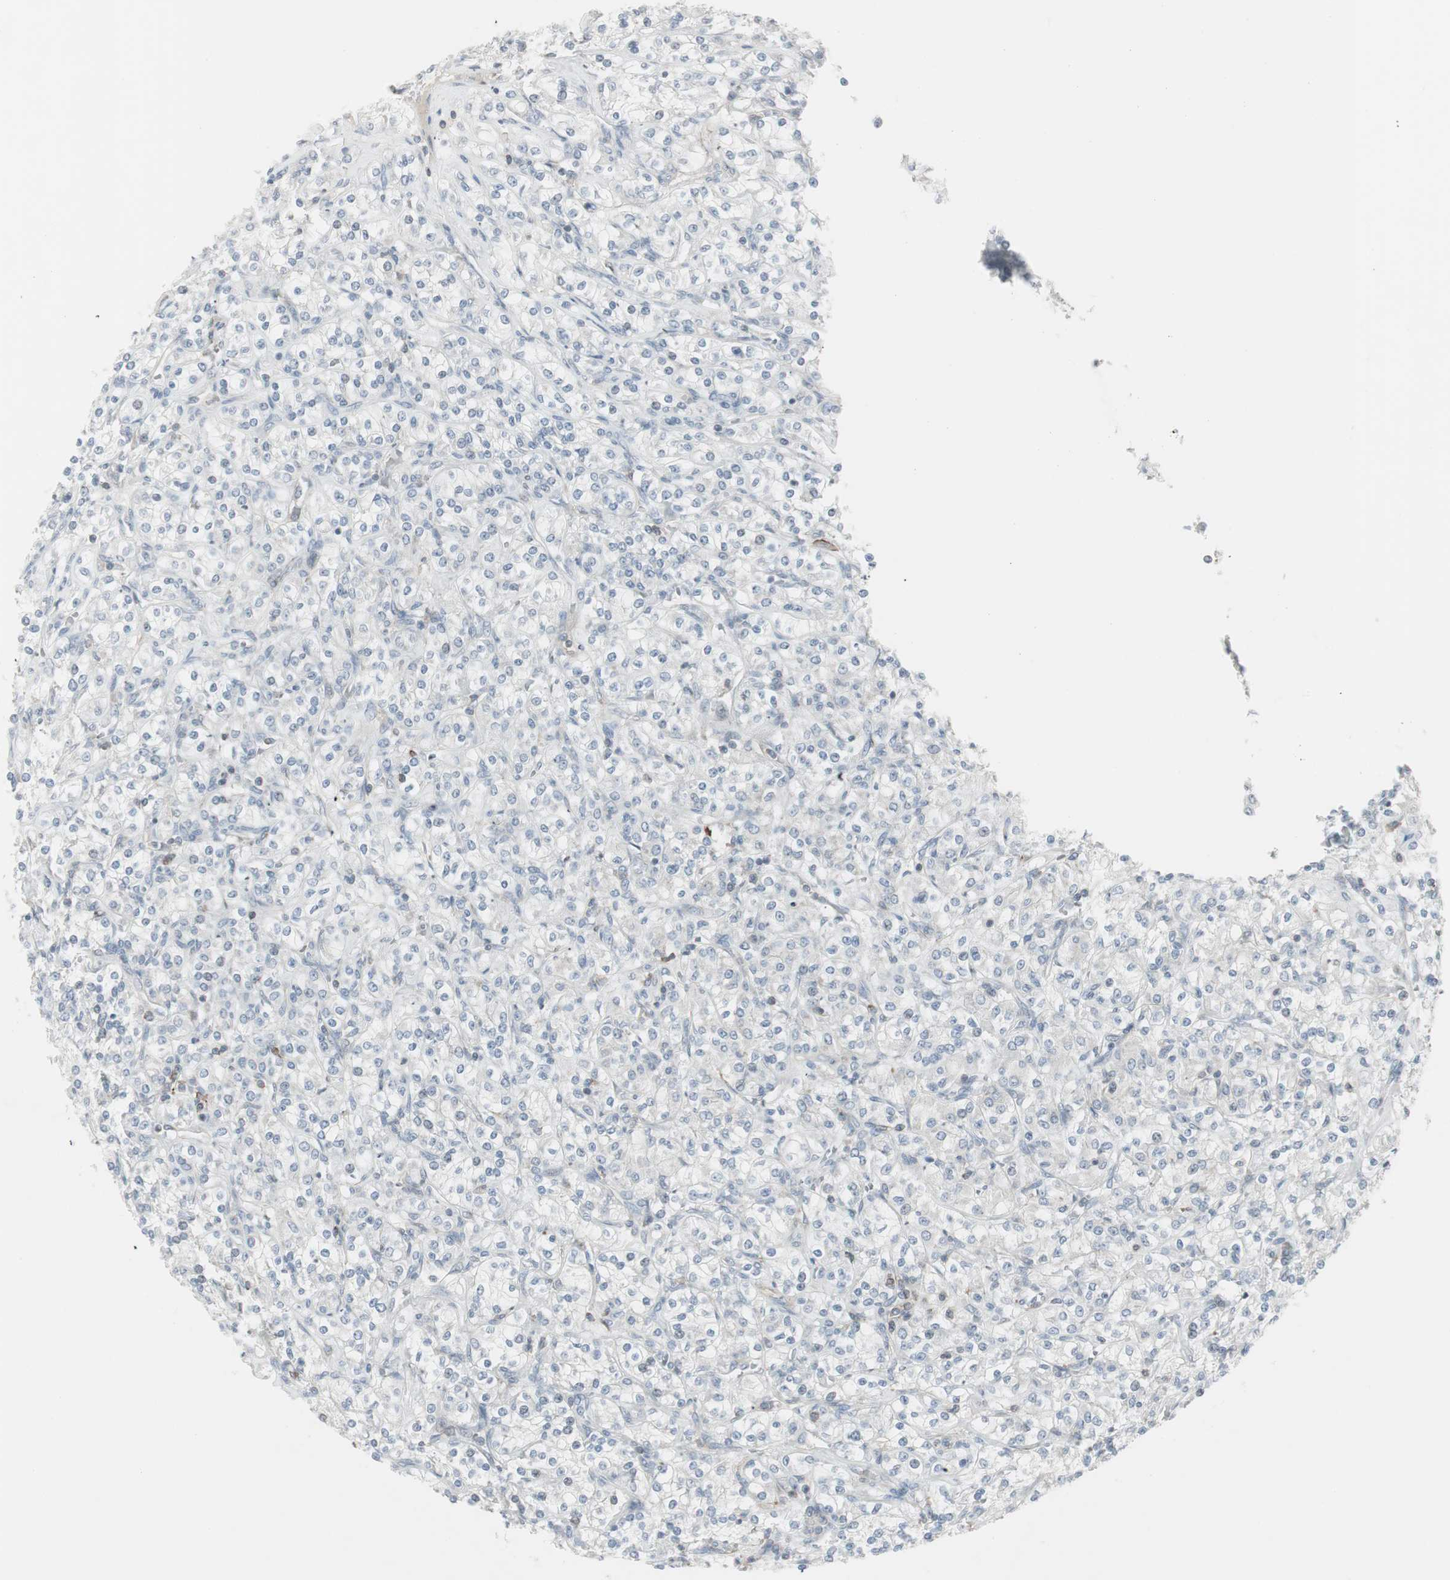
{"staining": {"intensity": "negative", "quantity": "none", "location": "none"}, "tissue": "renal cancer", "cell_type": "Tumor cells", "image_type": "cancer", "snomed": [{"axis": "morphology", "description": "Adenocarcinoma, NOS"}, {"axis": "topography", "description": "Kidney"}], "caption": "Immunohistochemistry photomicrograph of human renal adenocarcinoma stained for a protein (brown), which demonstrates no staining in tumor cells.", "gene": "MAP4K4", "patient": {"sex": "male", "age": 77}}